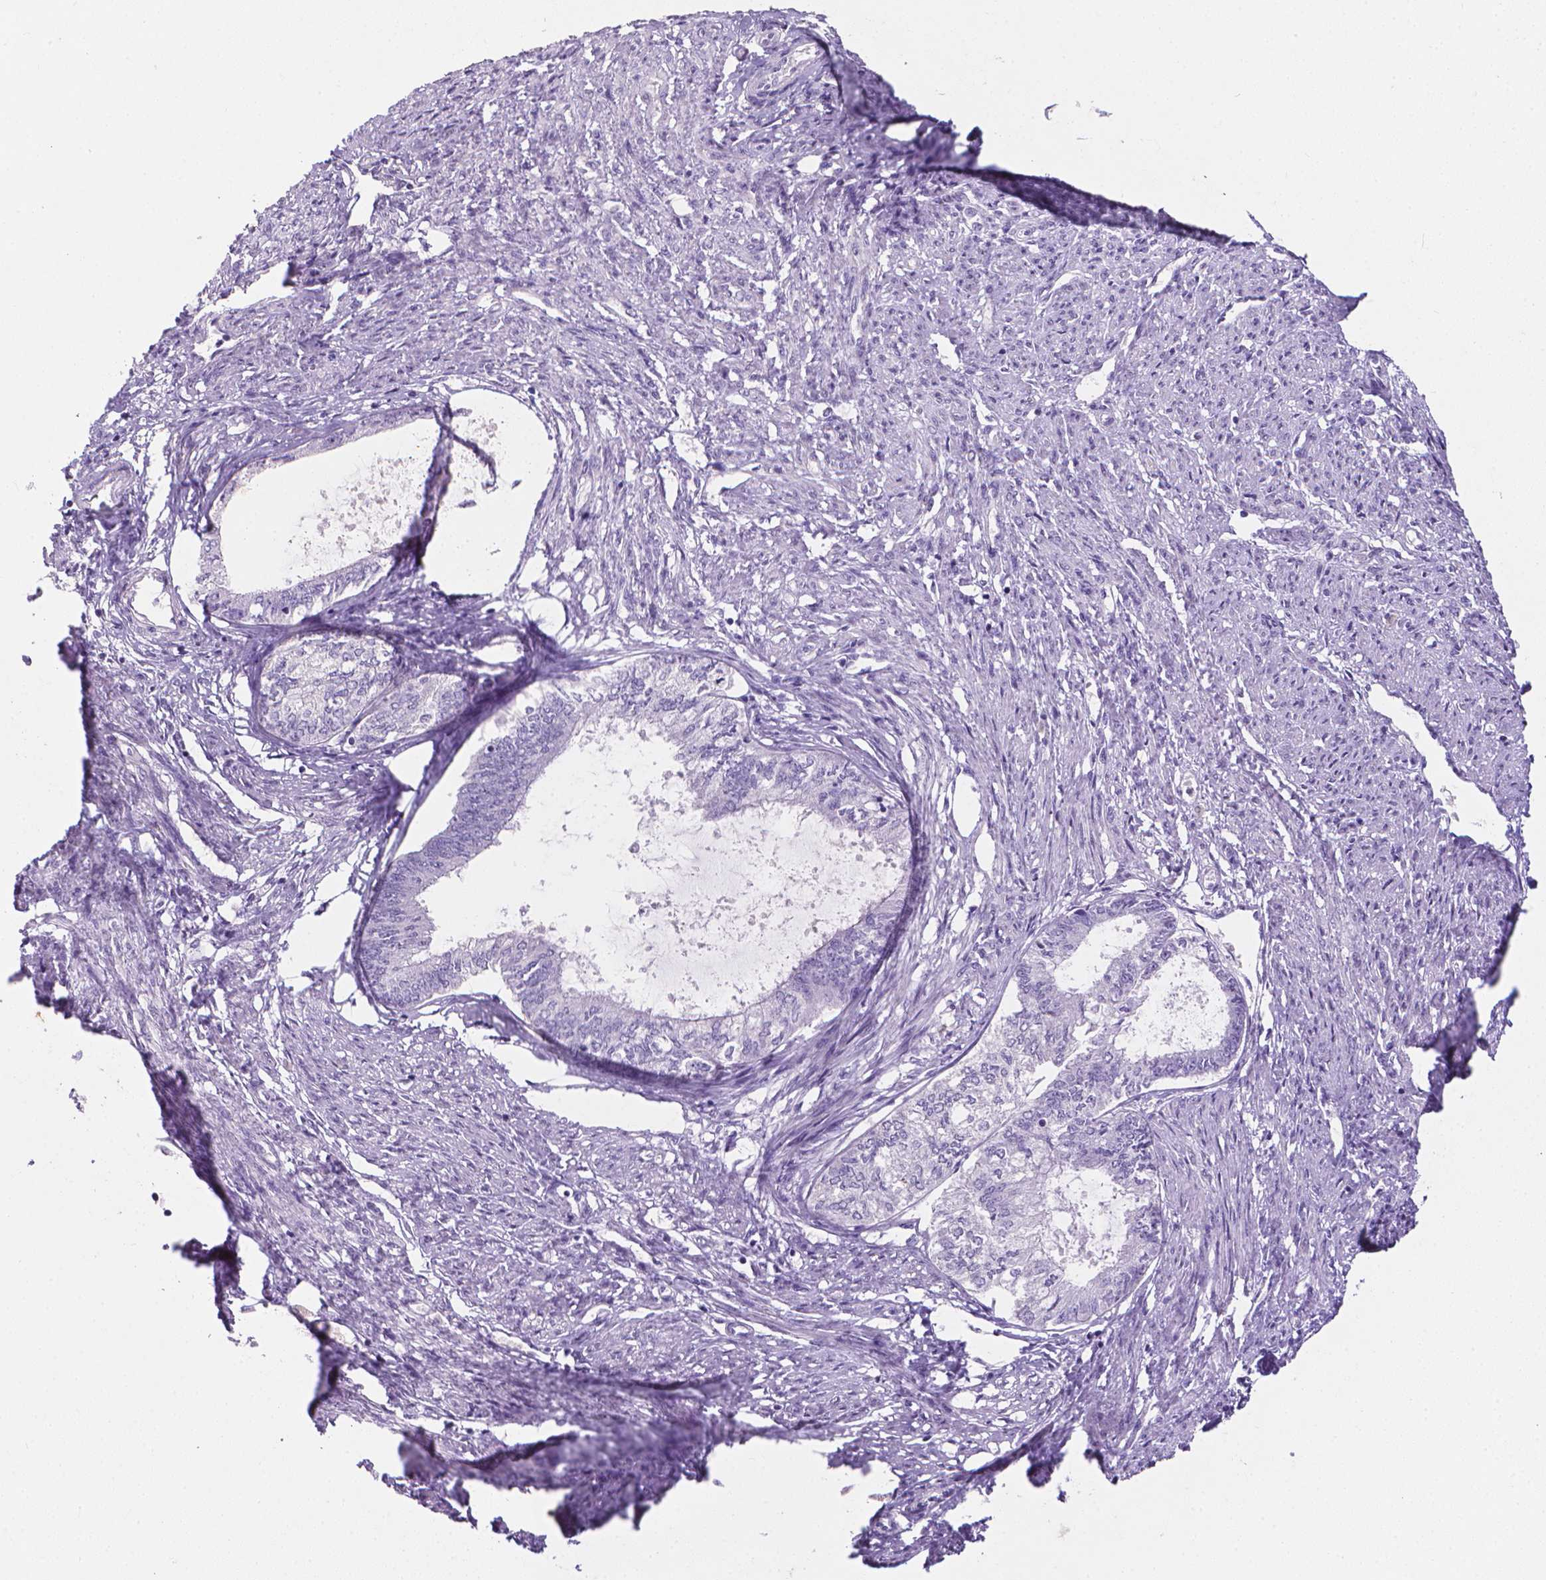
{"staining": {"intensity": "negative", "quantity": "none", "location": "none"}, "tissue": "endometrial cancer", "cell_type": "Tumor cells", "image_type": "cancer", "snomed": [{"axis": "morphology", "description": "Adenocarcinoma, NOS"}, {"axis": "topography", "description": "Endometrium"}], "caption": "Immunohistochemistry micrograph of neoplastic tissue: human adenocarcinoma (endometrial) stained with DAB demonstrates no significant protein positivity in tumor cells. (Brightfield microscopy of DAB (3,3'-diaminobenzidine) immunohistochemistry (IHC) at high magnification).", "gene": "XPNPEP2", "patient": {"sex": "female", "age": 86}}